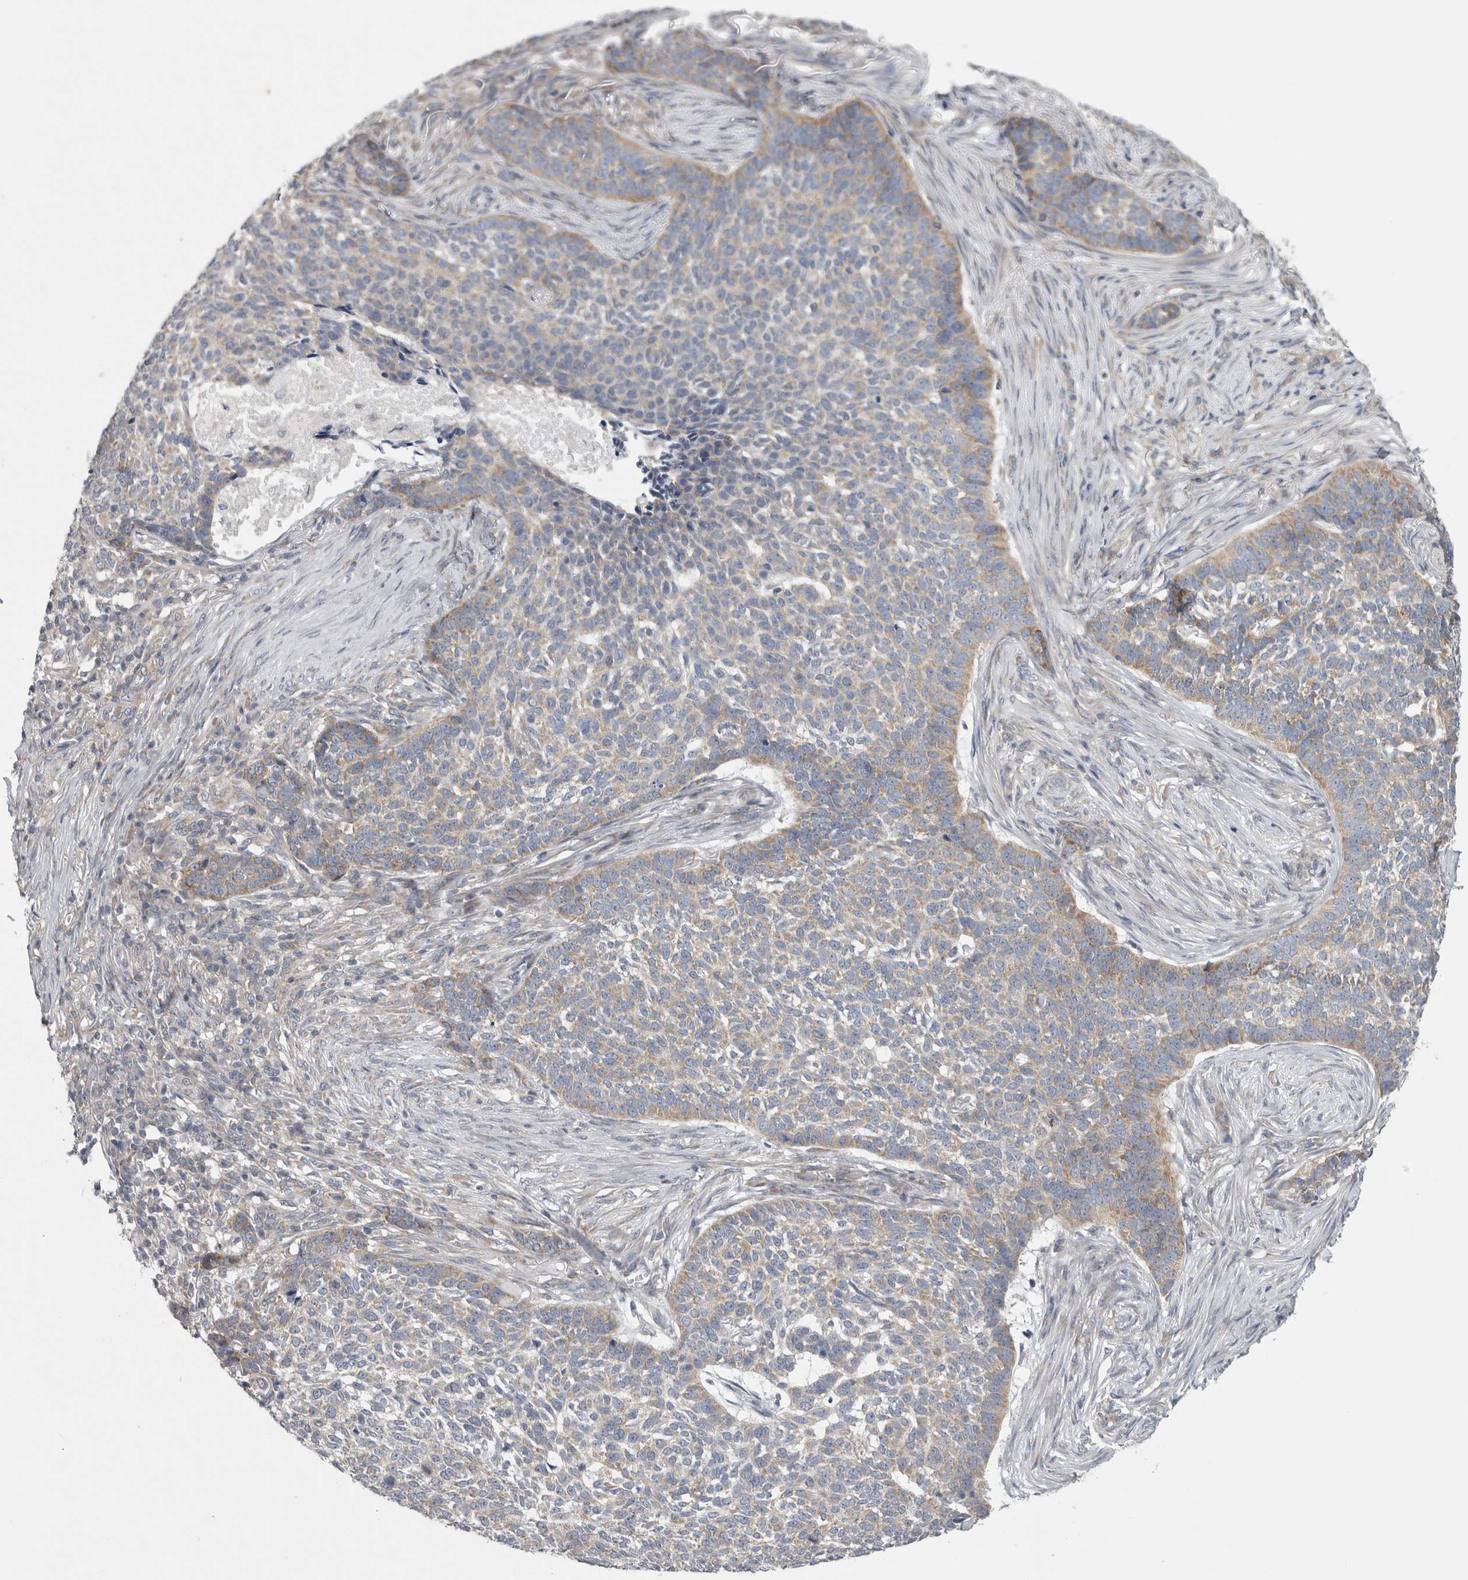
{"staining": {"intensity": "moderate", "quantity": ">75%", "location": "cytoplasmic/membranous"}, "tissue": "skin cancer", "cell_type": "Tumor cells", "image_type": "cancer", "snomed": [{"axis": "morphology", "description": "Basal cell carcinoma"}, {"axis": "topography", "description": "Skin"}], "caption": "Protein positivity by IHC exhibits moderate cytoplasmic/membranous staining in approximately >75% of tumor cells in basal cell carcinoma (skin).", "gene": "PRRC2C", "patient": {"sex": "male", "age": 85}}